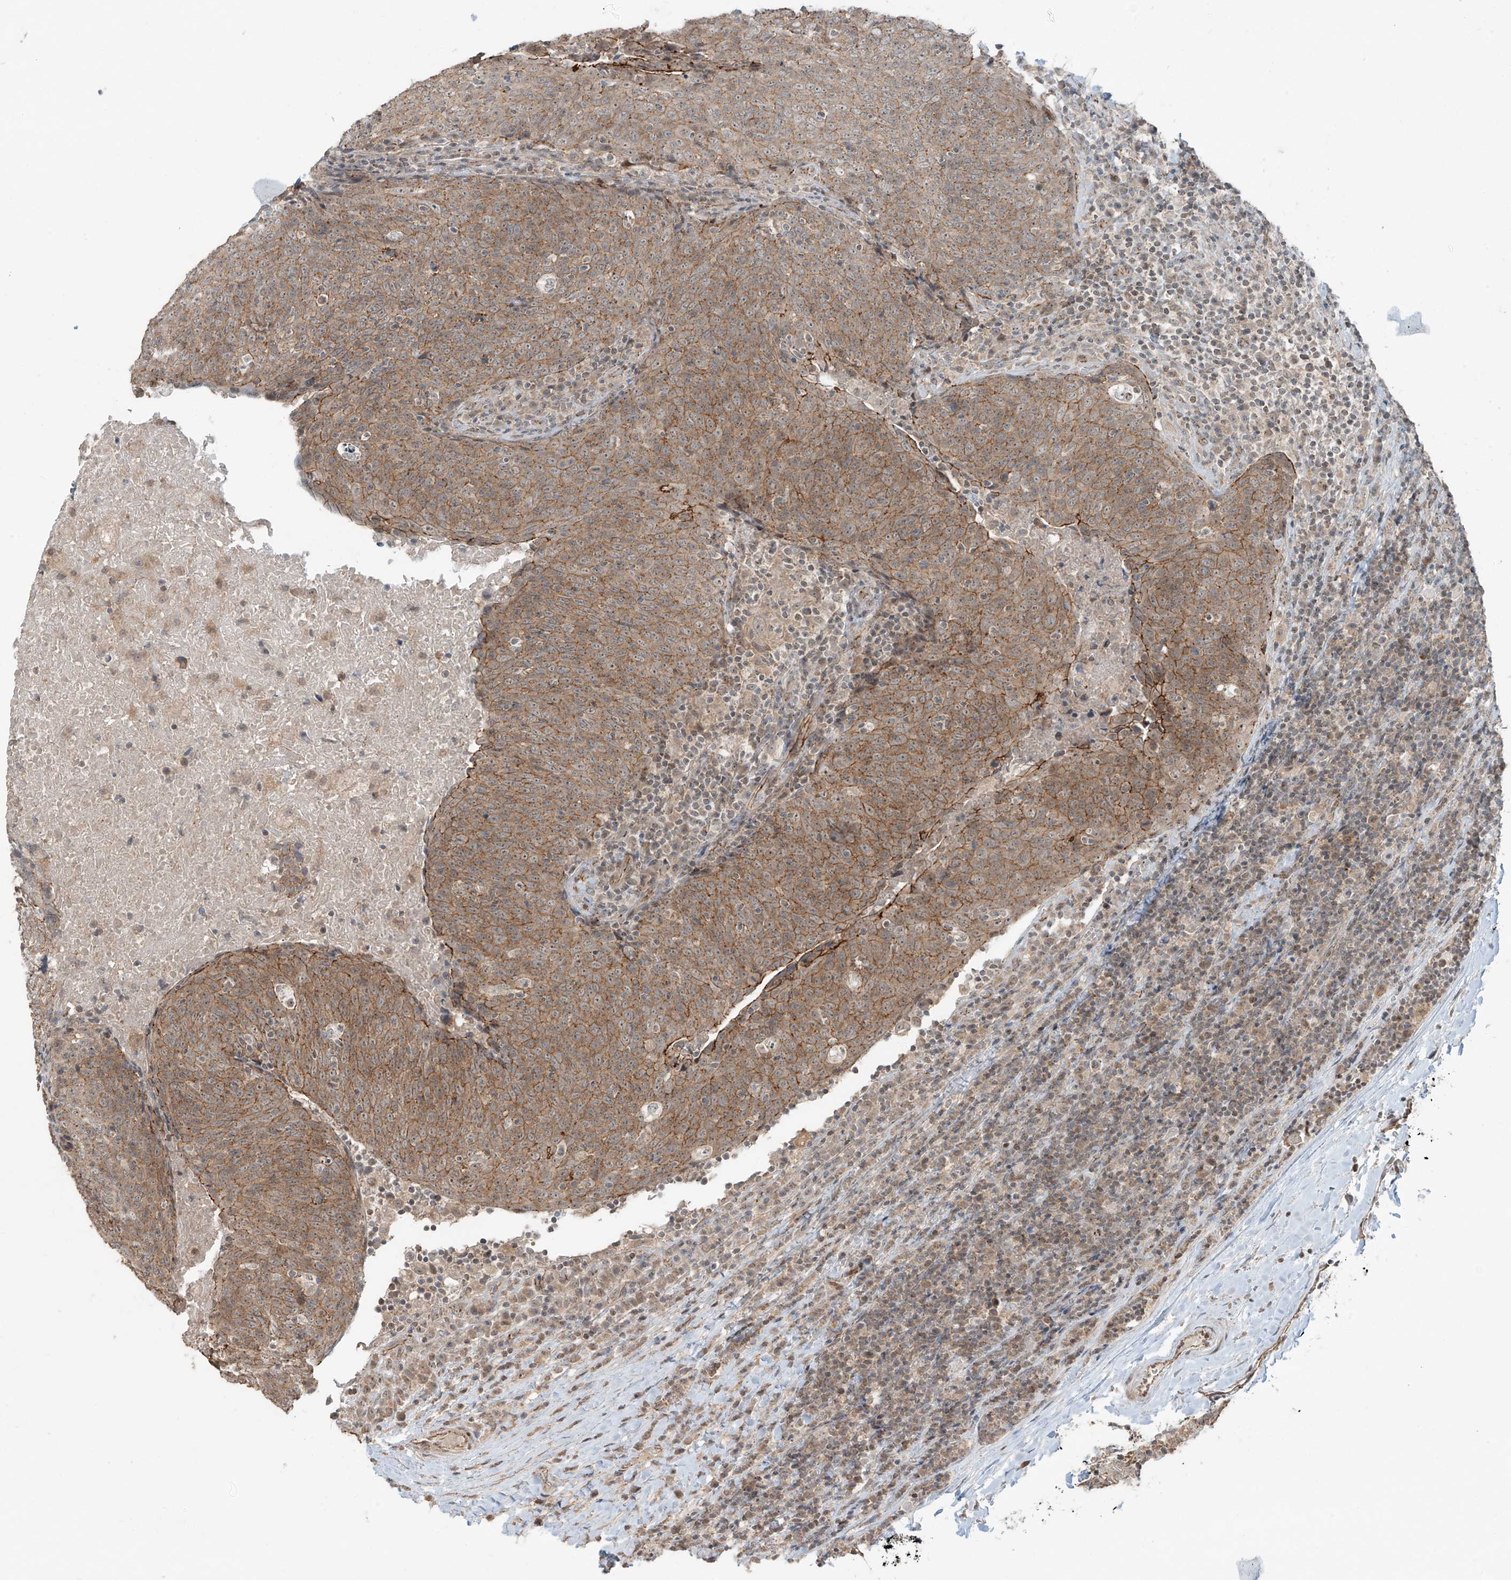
{"staining": {"intensity": "moderate", "quantity": ">75%", "location": "cytoplasmic/membranous"}, "tissue": "head and neck cancer", "cell_type": "Tumor cells", "image_type": "cancer", "snomed": [{"axis": "morphology", "description": "Squamous cell carcinoma, NOS"}, {"axis": "morphology", "description": "Squamous cell carcinoma, metastatic, NOS"}, {"axis": "topography", "description": "Lymph node"}, {"axis": "topography", "description": "Head-Neck"}], "caption": "This histopathology image reveals immunohistochemistry staining of human head and neck metastatic squamous cell carcinoma, with medium moderate cytoplasmic/membranous staining in approximately >75% of tumor cells.", "gene": "ZNF16", "patient": {"sex": "male", "age": 62}}